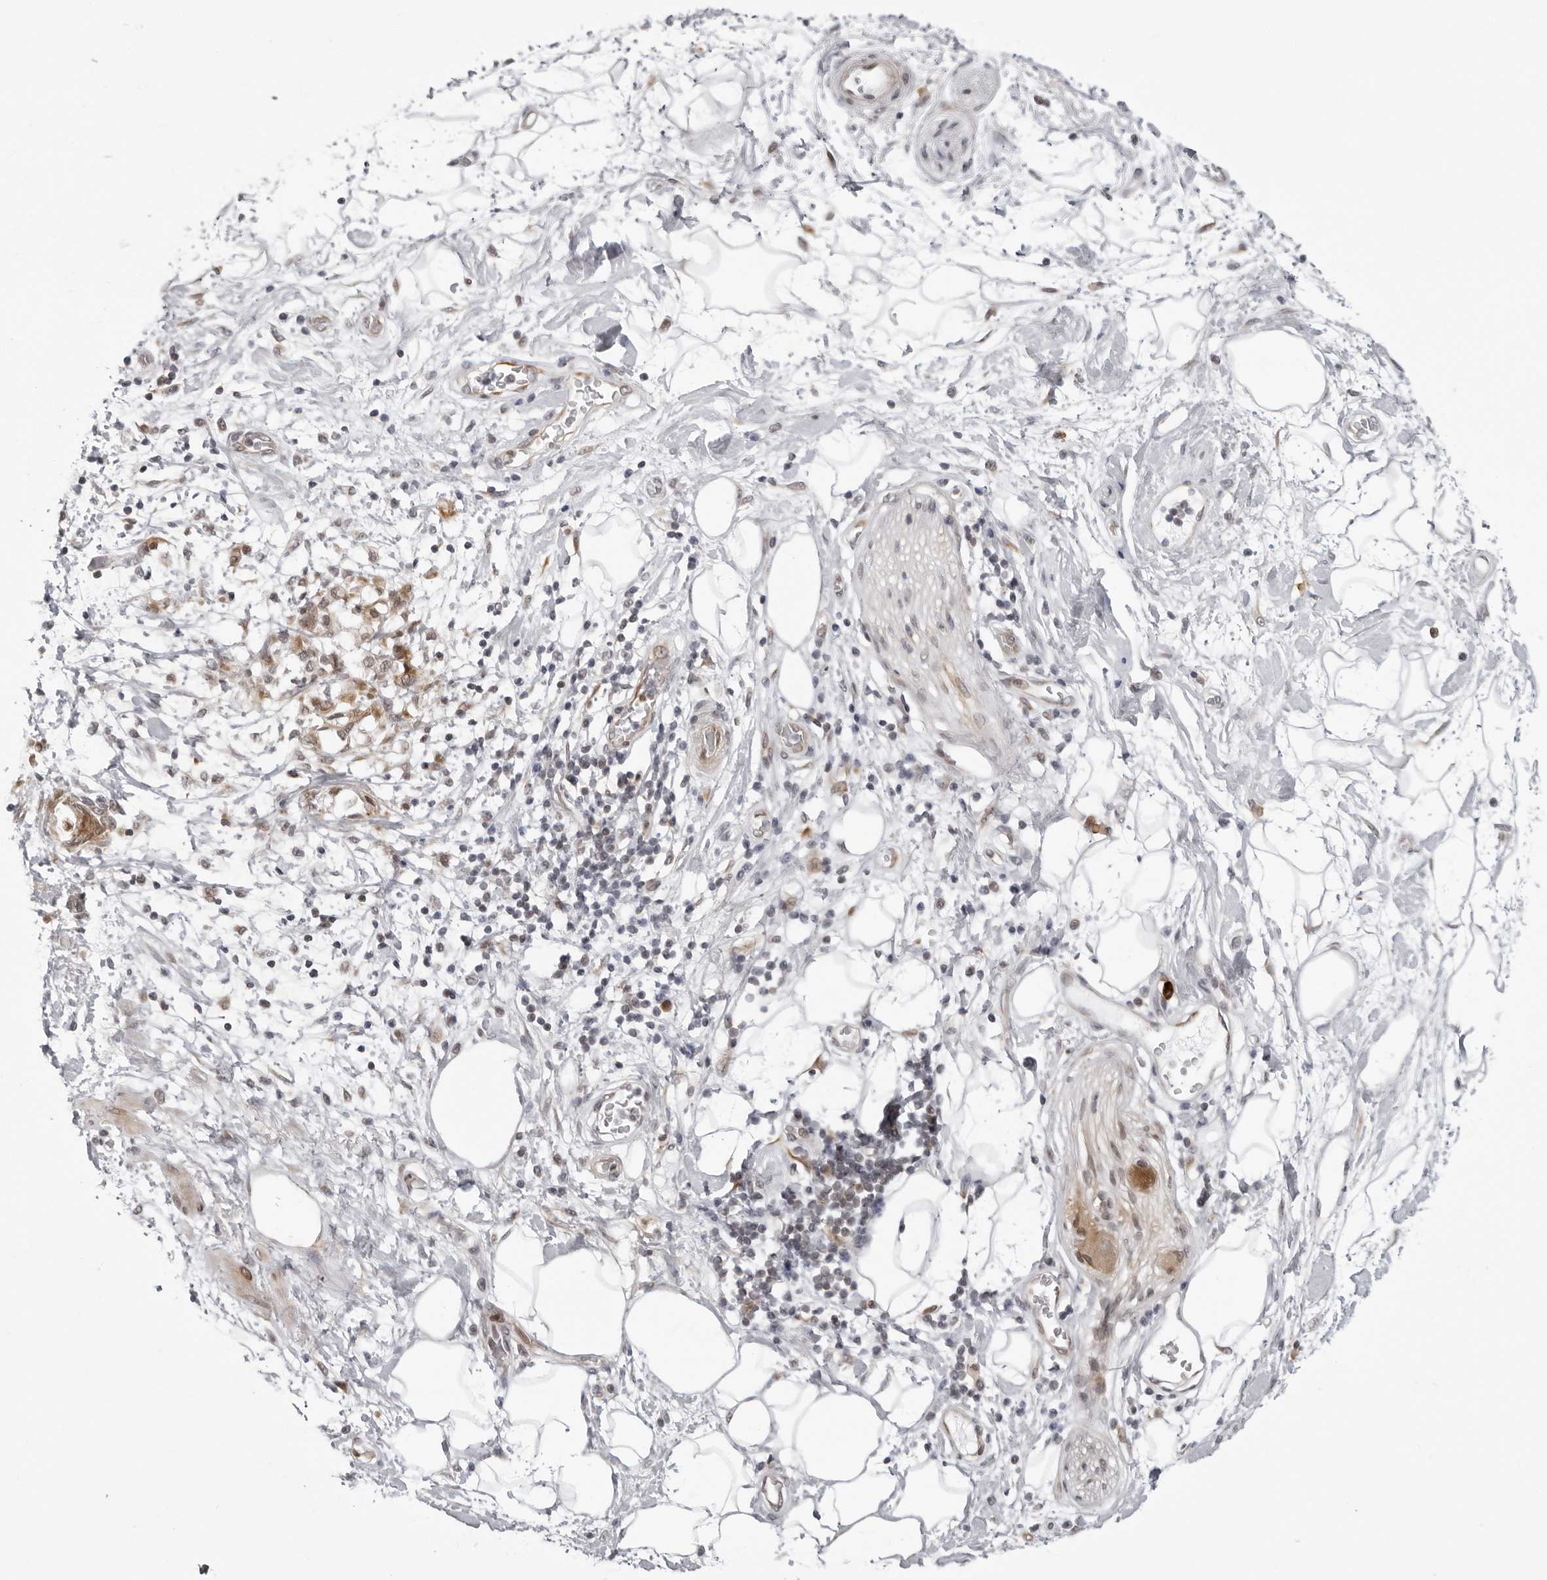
{"staining": {"intensity": "moderate", "quantity": ">75%", "location": "nuclear"}, "tissue": "adipose tissue", "cell_type": "Adipocytes", "image_type": "normal", "snomed": [{"axis": "morphology", "description": "Normal tissue, NOS"}, {"axis": "morphology", "description": "Adenocarcinoma, NOS"}, {"axis": "topography", "description": "Duodenum"}, {"axis": "topography", "description": "Peripheral nerve tissue"}], "caption": "Adipocytes show medium levels of moderate nuclear staining in approximately >75% of cells in benign human adipose tissue.", "gene": "GCSAML", "patient": {"sex": "female", "age": 60}}